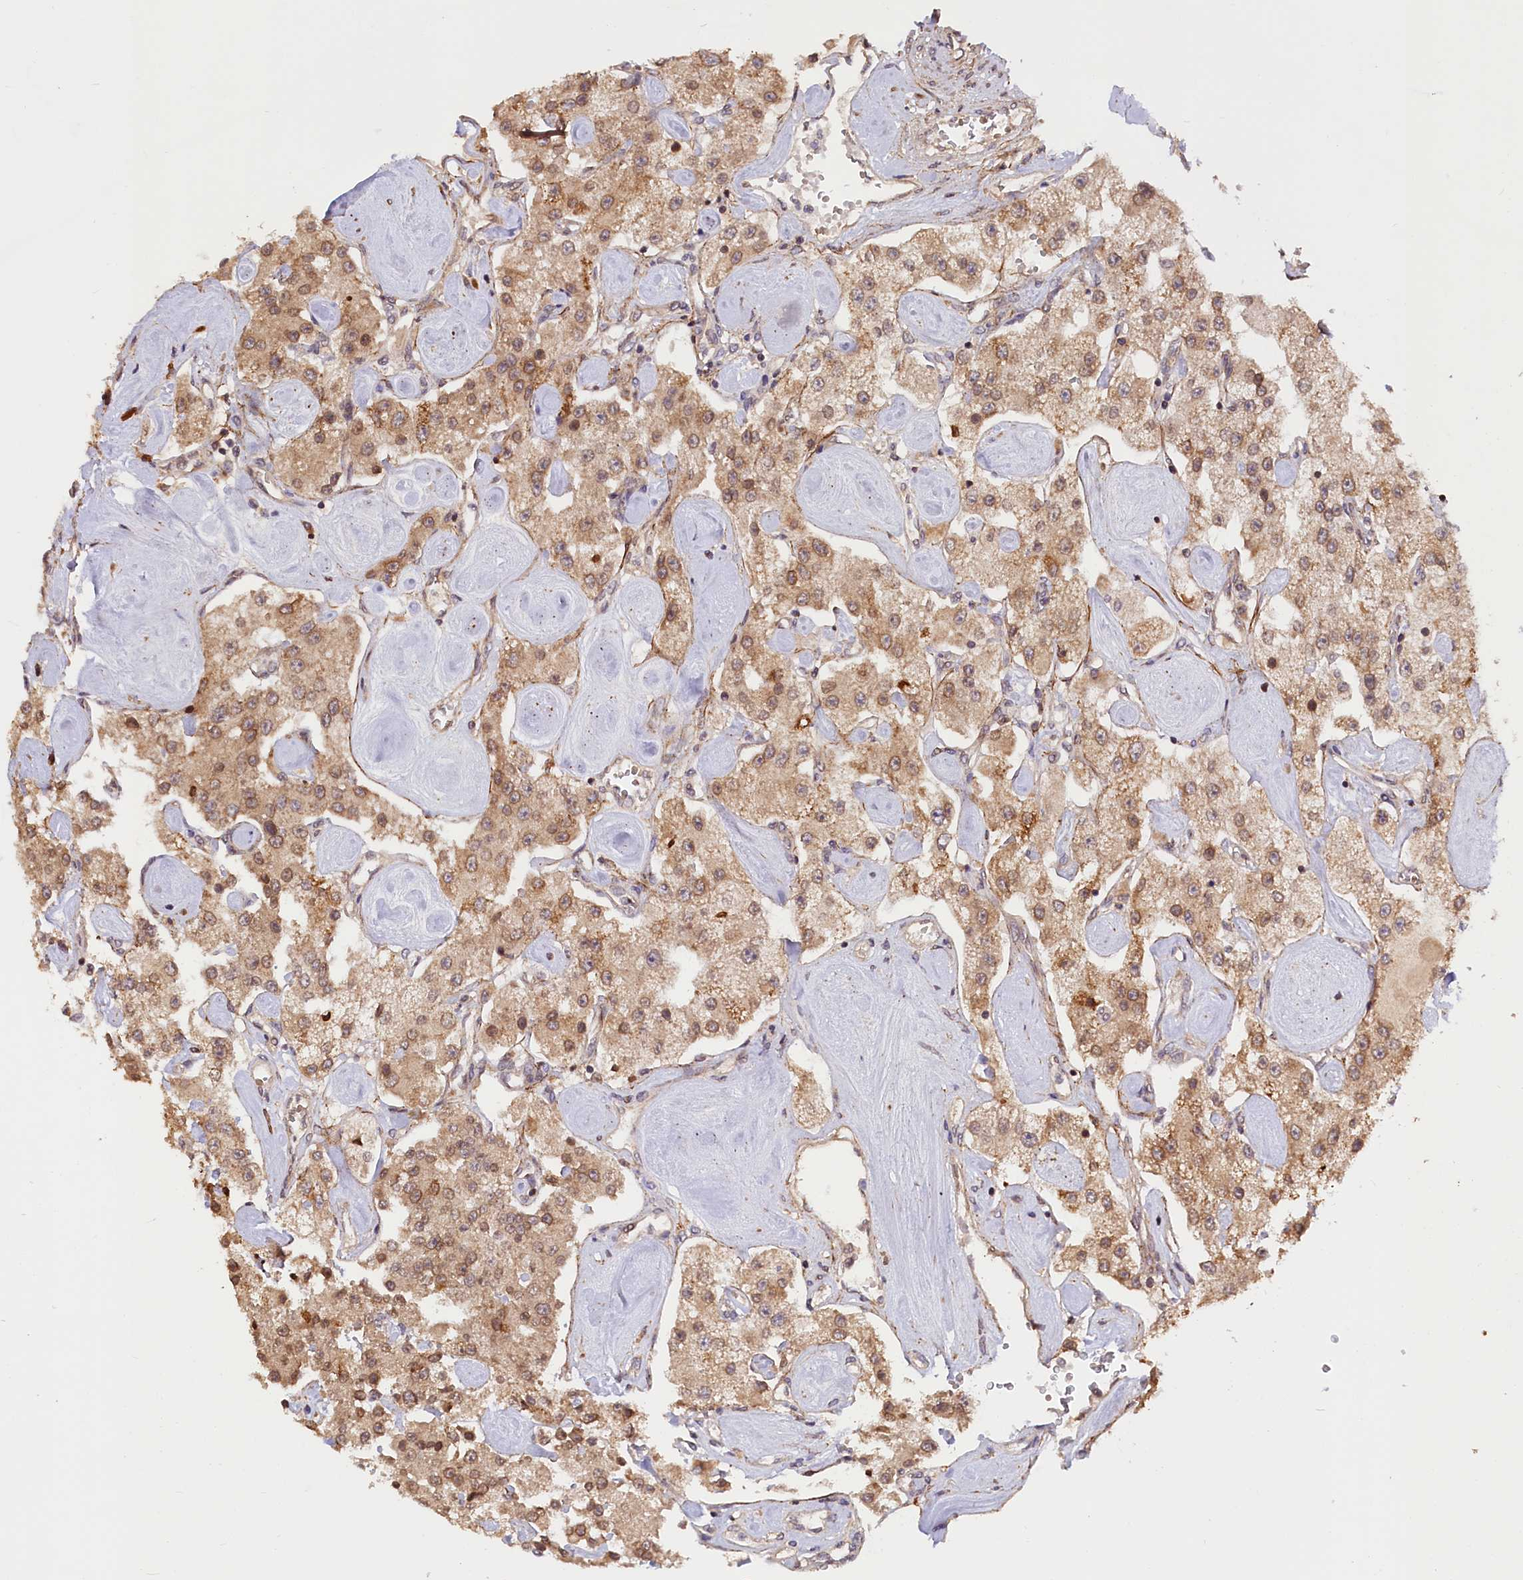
{"staining": {"intensity": "moderate", "quantity": ">75%", "location": "cytoplasmic/membranous,nuclear"}, "tissue": "carcinoid", "cell_type": "Tumor cells", "image_type": "cancer", "snomed": [{"axis": "morphology", "description": "Carcinoid, malignant, NOS"}, {"axis": "topography", "description": "Pancreas"}], "caption": "Immunohistochemistry (IHC) photomicrograph of neoplastic tissue: malignant carcinoid stained using immunohistochemistry (IHC) reveals medium levels of moderate protein expression localized specifically in the cytoplasmic/membranous and nuclear of tumor cells, appearing as a cytoplasmic/membranous and nuclear brown color.", "gene": "ZNF480", "patient": {"sex": "male", "age": 41}}